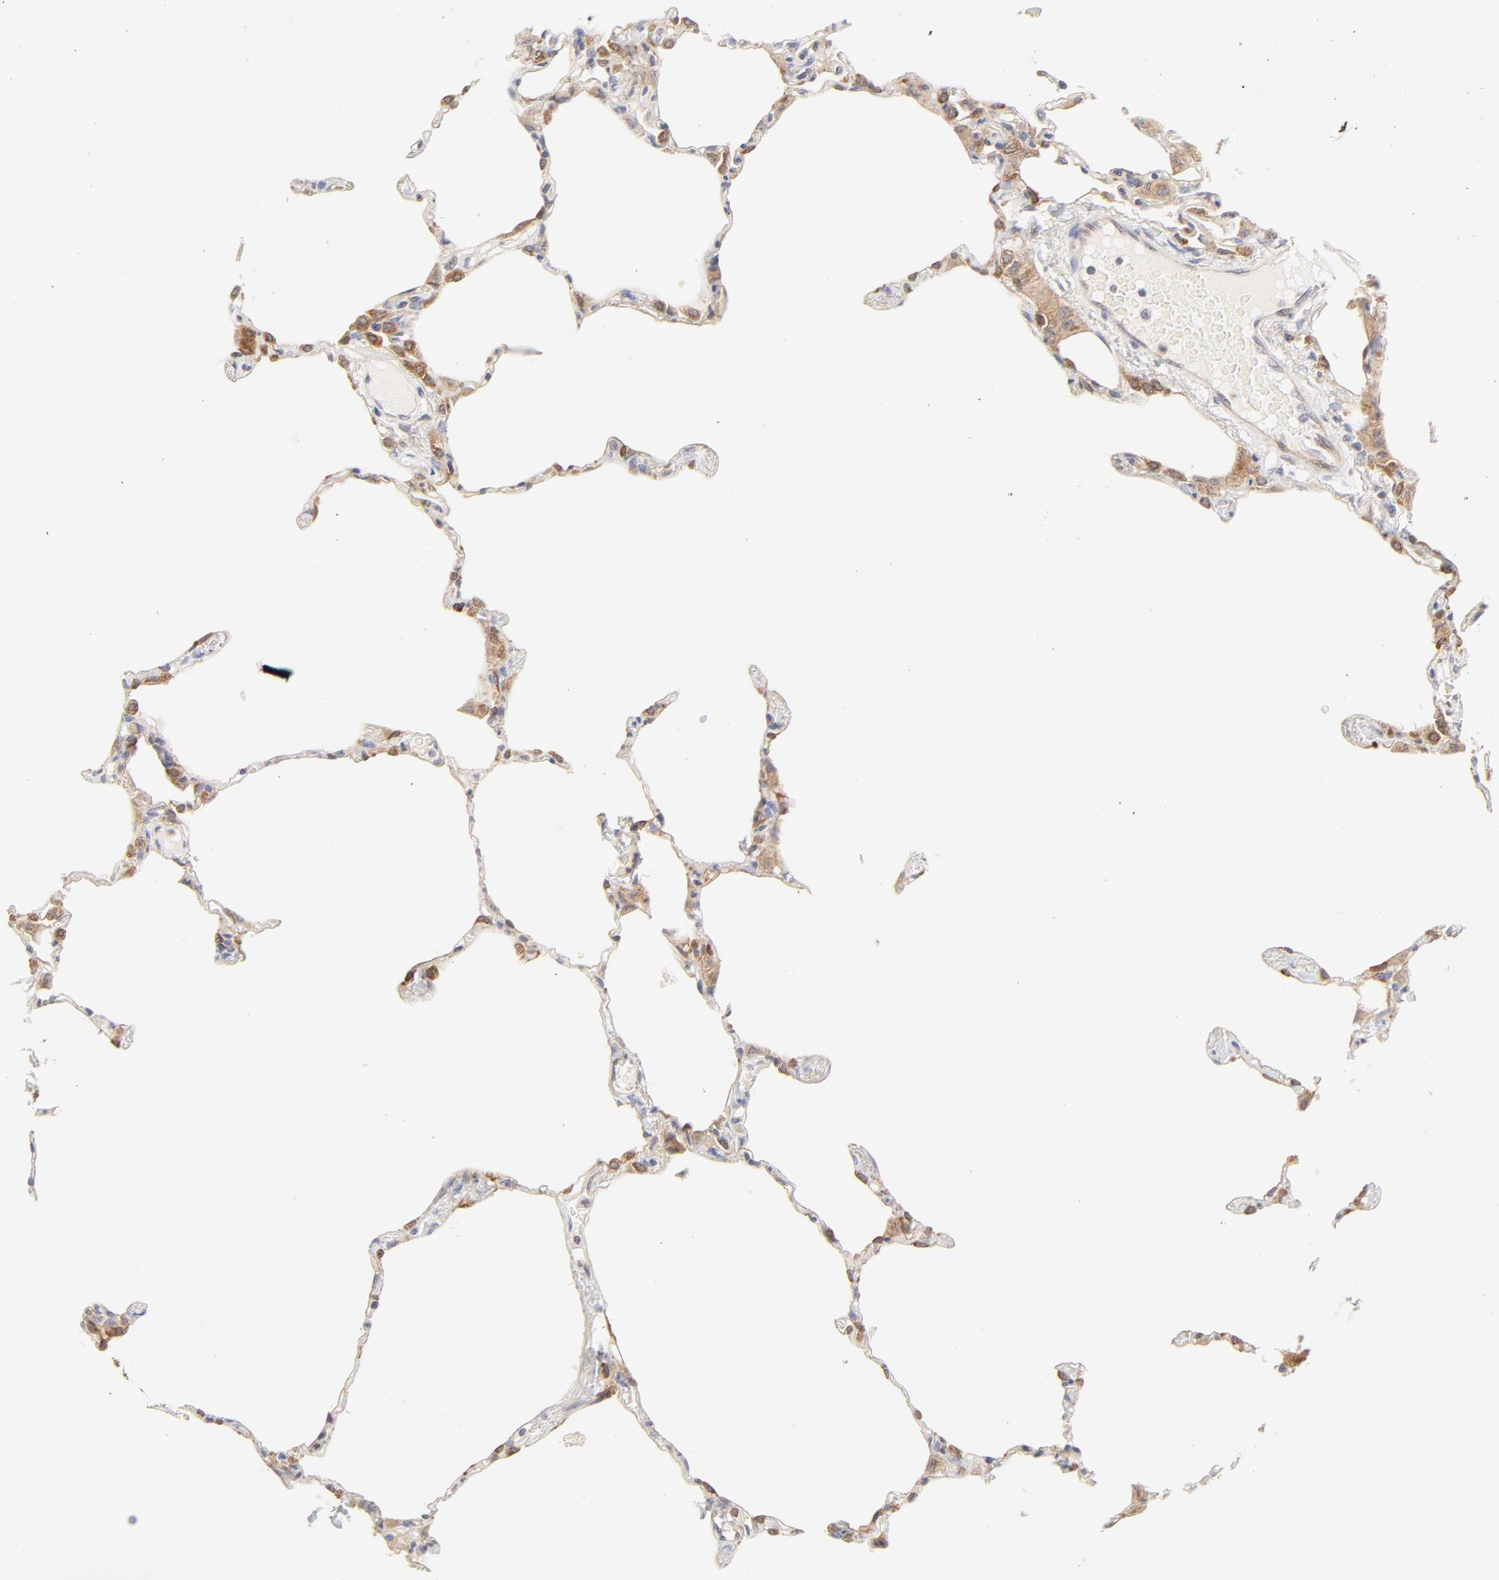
{"staining": {"intensity": "moderate", "quantity": ">75%", "location": "cytoplasmic/membranous"}, "tissue": "lung", "cell_type": "Alveolar cells", "image_type": "normal", "snomed": [{"axis": "morphology", "description": "Normal tissue, NOS"}, {"axis": "topography", "description": "Lung"}], "caption": "An image of lung stained for a protein demonstrates moderate cytoplasmic/membranous brown staining in alveolar cells. (IHC, brightfield microscopy, high magnification).", "gene": "RPS6KA1", "patient": {"sex": "female", "age": 49}}